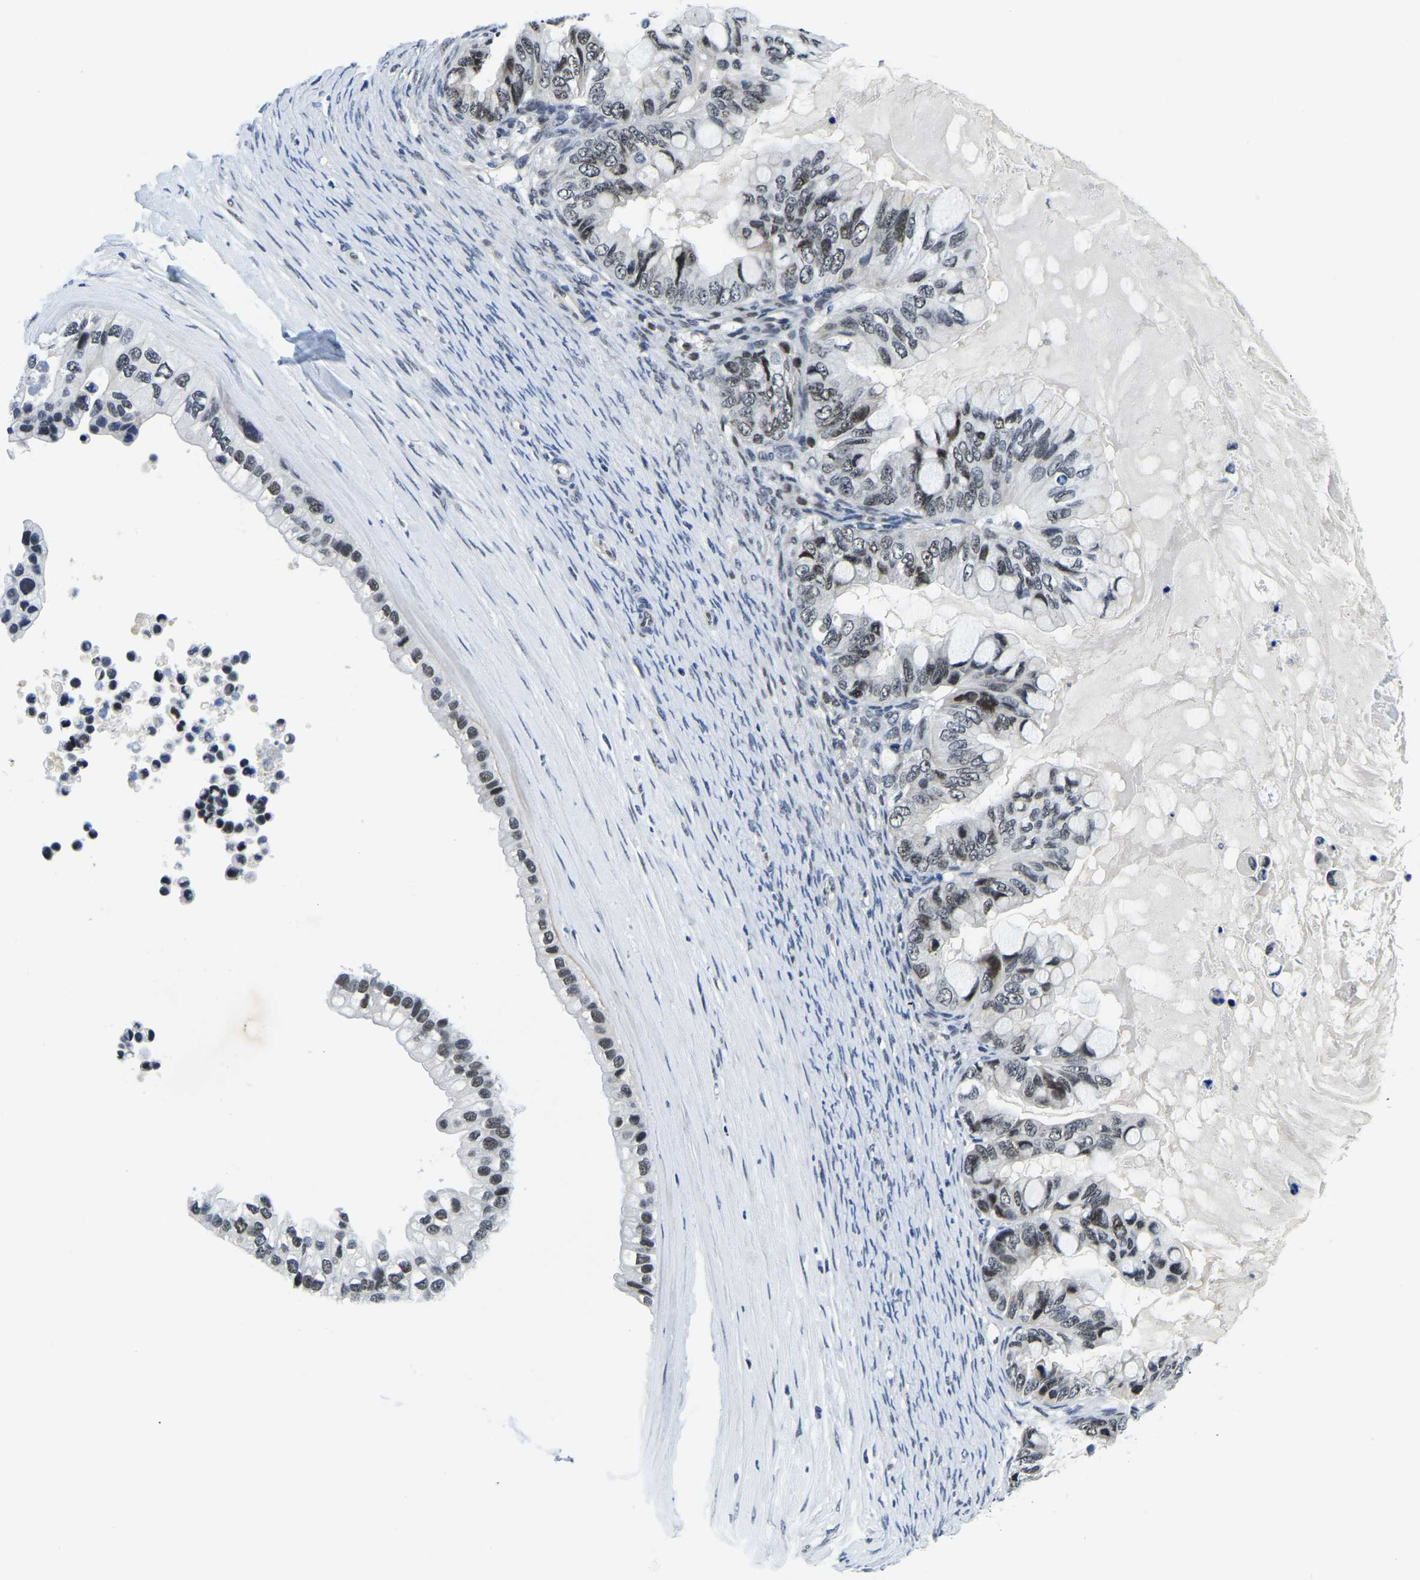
{"staining": {"intensity": "weak", "quantity": "25%-75%", "location": "nuclear"}, "tissue": "ovarian cancer", "cell_type": "Tumor cells", "image_type": "cancer", "snomed": [{"axis": "morphology", "description": "Cystadenocarcinoma, mucinous, NOS"}, {"axis": "topography", "description": "Ovary"}], "caption": "Tumor cells reveal low levels of weak nuclear positivity in about 25%-75% of cells in ovarian cancer (mucinous cystadenocarcinoma).", "gene": "POLDIP3", "patient": {"sex": "female", "age": 80}}